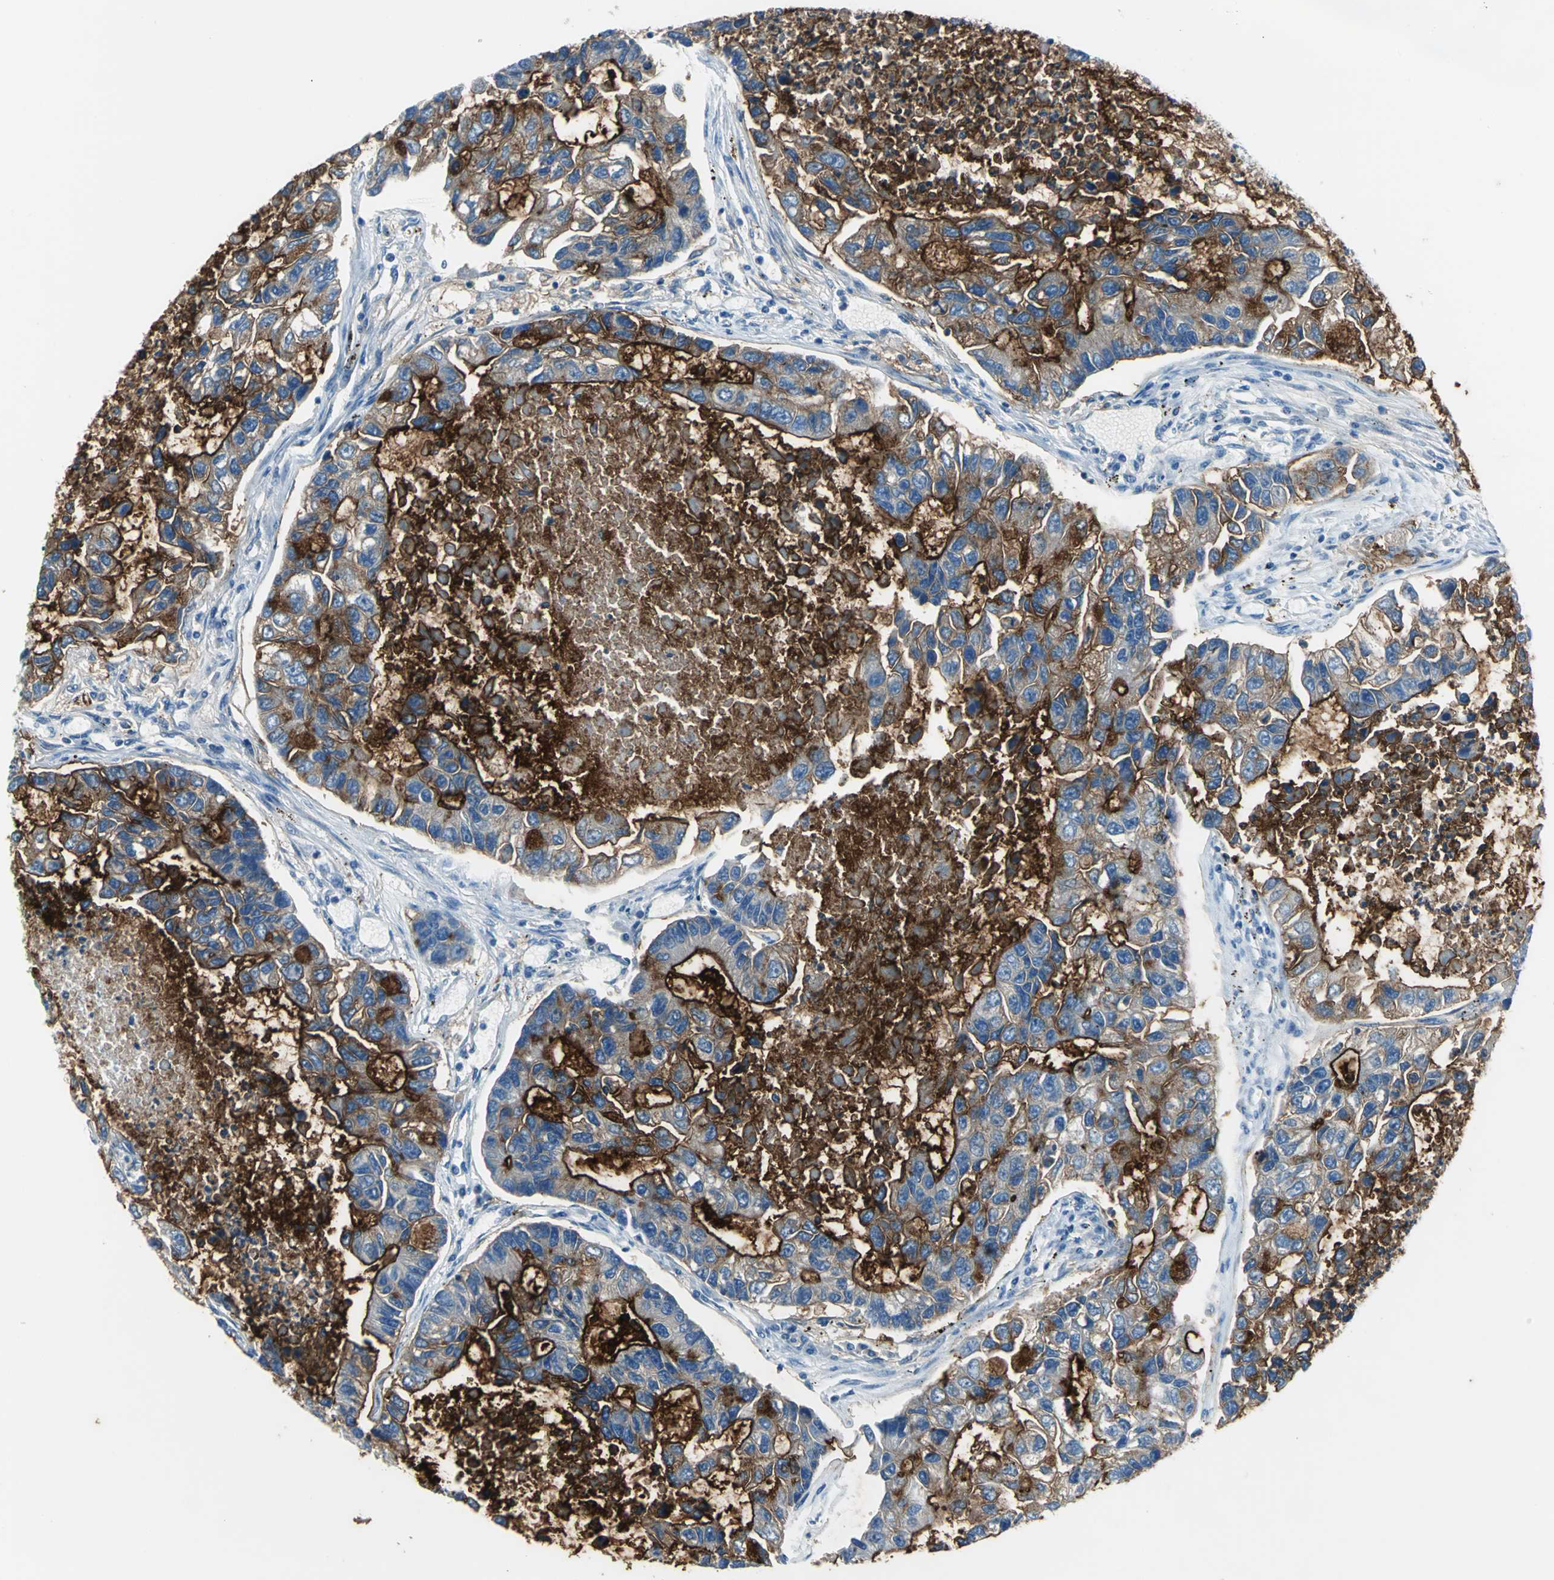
{"staining": {"intensity": "strong", "quantity": "25%-75%", "location": "cytoplasmic/membranous"}, "tissue": "lung cancer", "cell_type": "Tumor cells", "image_type": "cancer", "snomed": [{"axis": "morphology", "description": "Adenocarcinoma, NOS"}, {"axis": "topography", "description": "Lung"}], "caption": "Immunohistochemistry (DAB (3,3'-diaminobenzidine)) staining of human lung cancer (adenocarcinoma) exhibits strong cytoplasmic/membranous protein positivity in approximately 25%-75% of tumor cells.", "gene": "MUC4", "patient": {"sex": "female", "age": 51}}